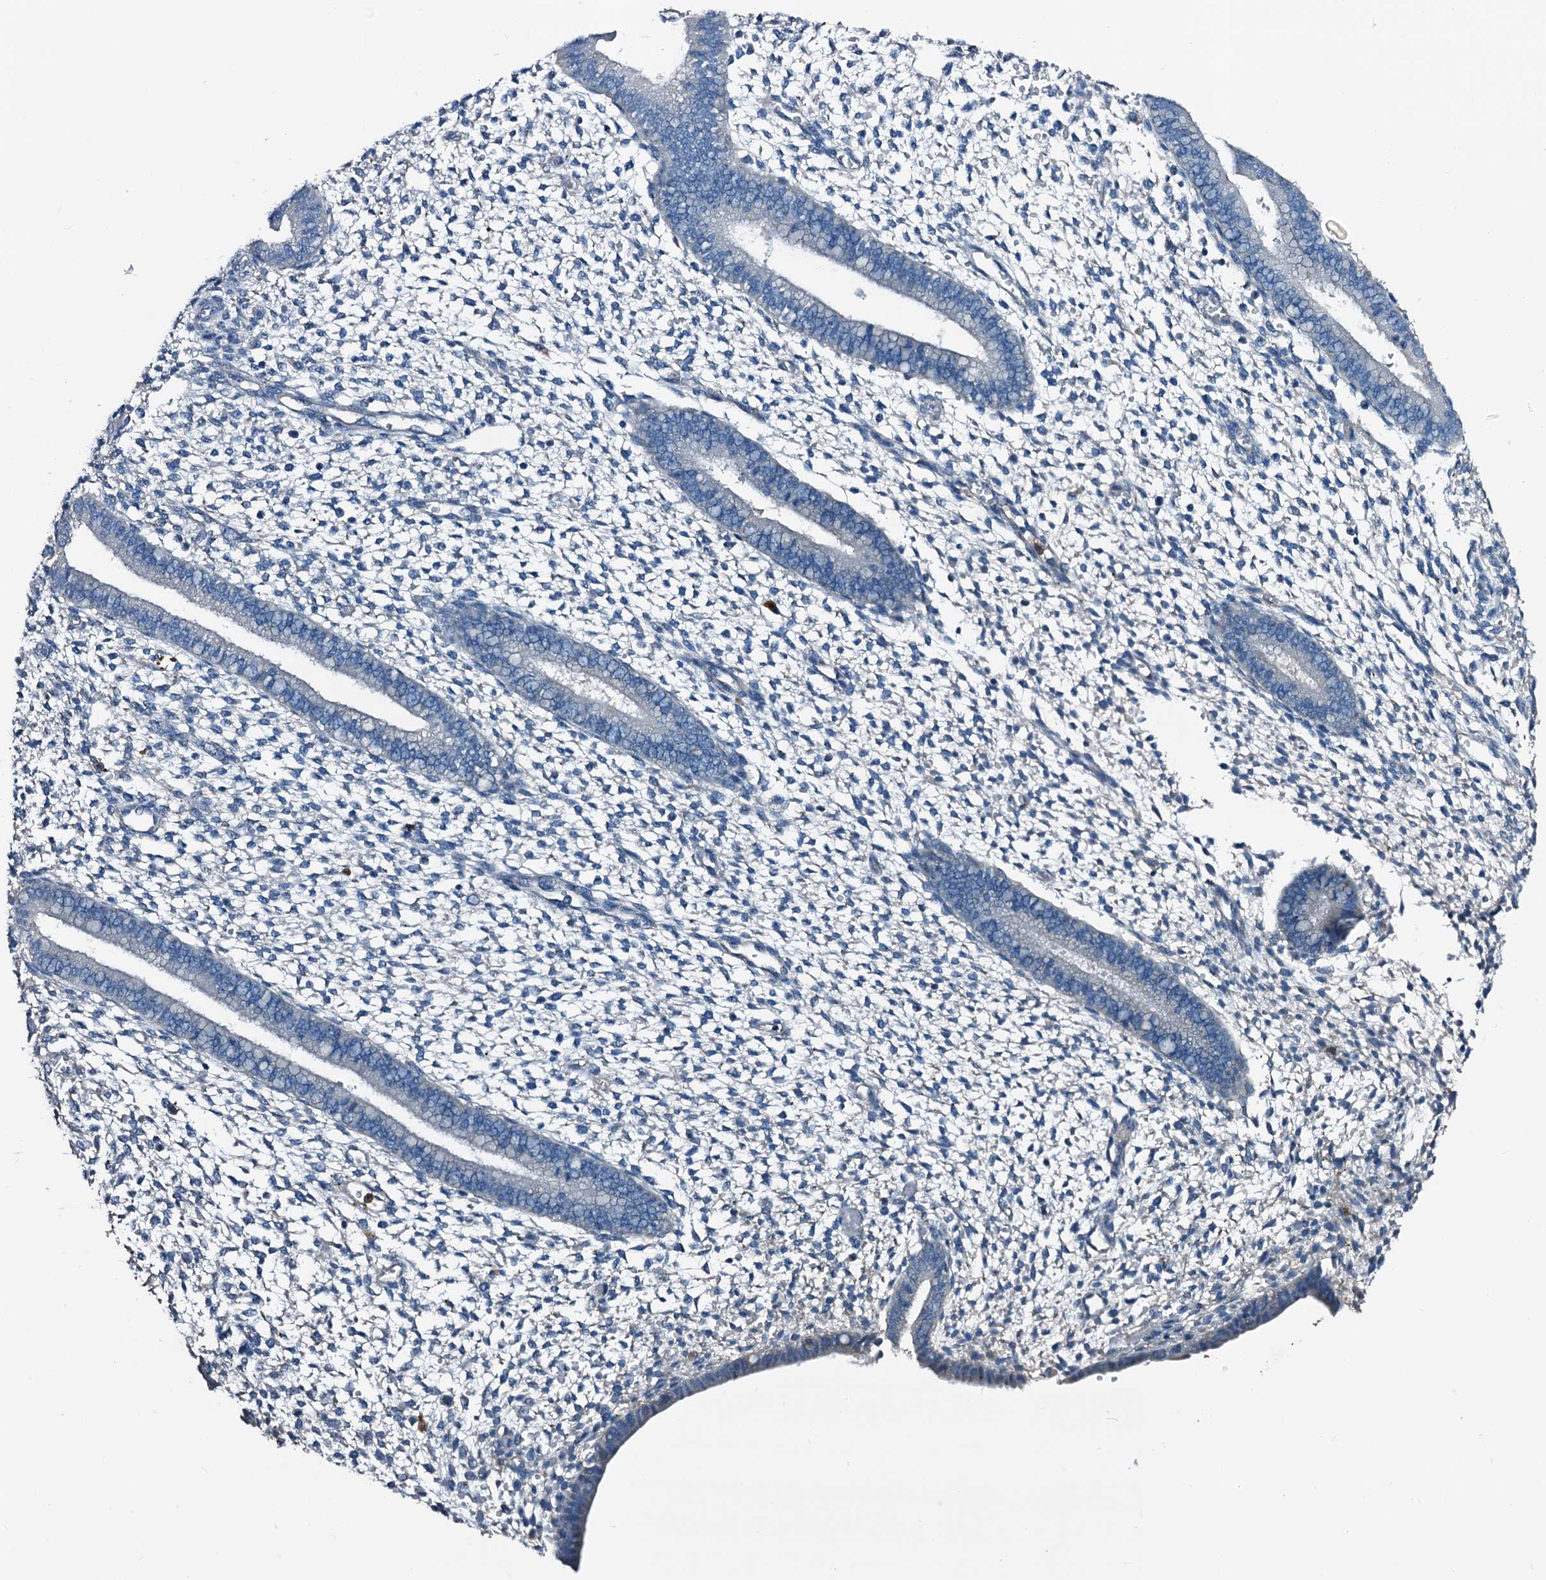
{"staining": {"intensity": "negative", "quantity": "none", "location": "none"}, "tissue": "endometrium", "cell_type": "Cells in endometrial stroma", "image_type": "normal", "snomed": [{"axis": "morphology", "description": "Normal tissue, NOS"}, {"axis": "topography", "description": "Endometrium"}], "caption": "IHC of normal endometrium displays no positivity in cells in endometrial stroma. (DAB IHC visualized using brightfield microscopy, high magnification).", "gene": "FREM3", "patient": {"sex": "female", "age": 46}}